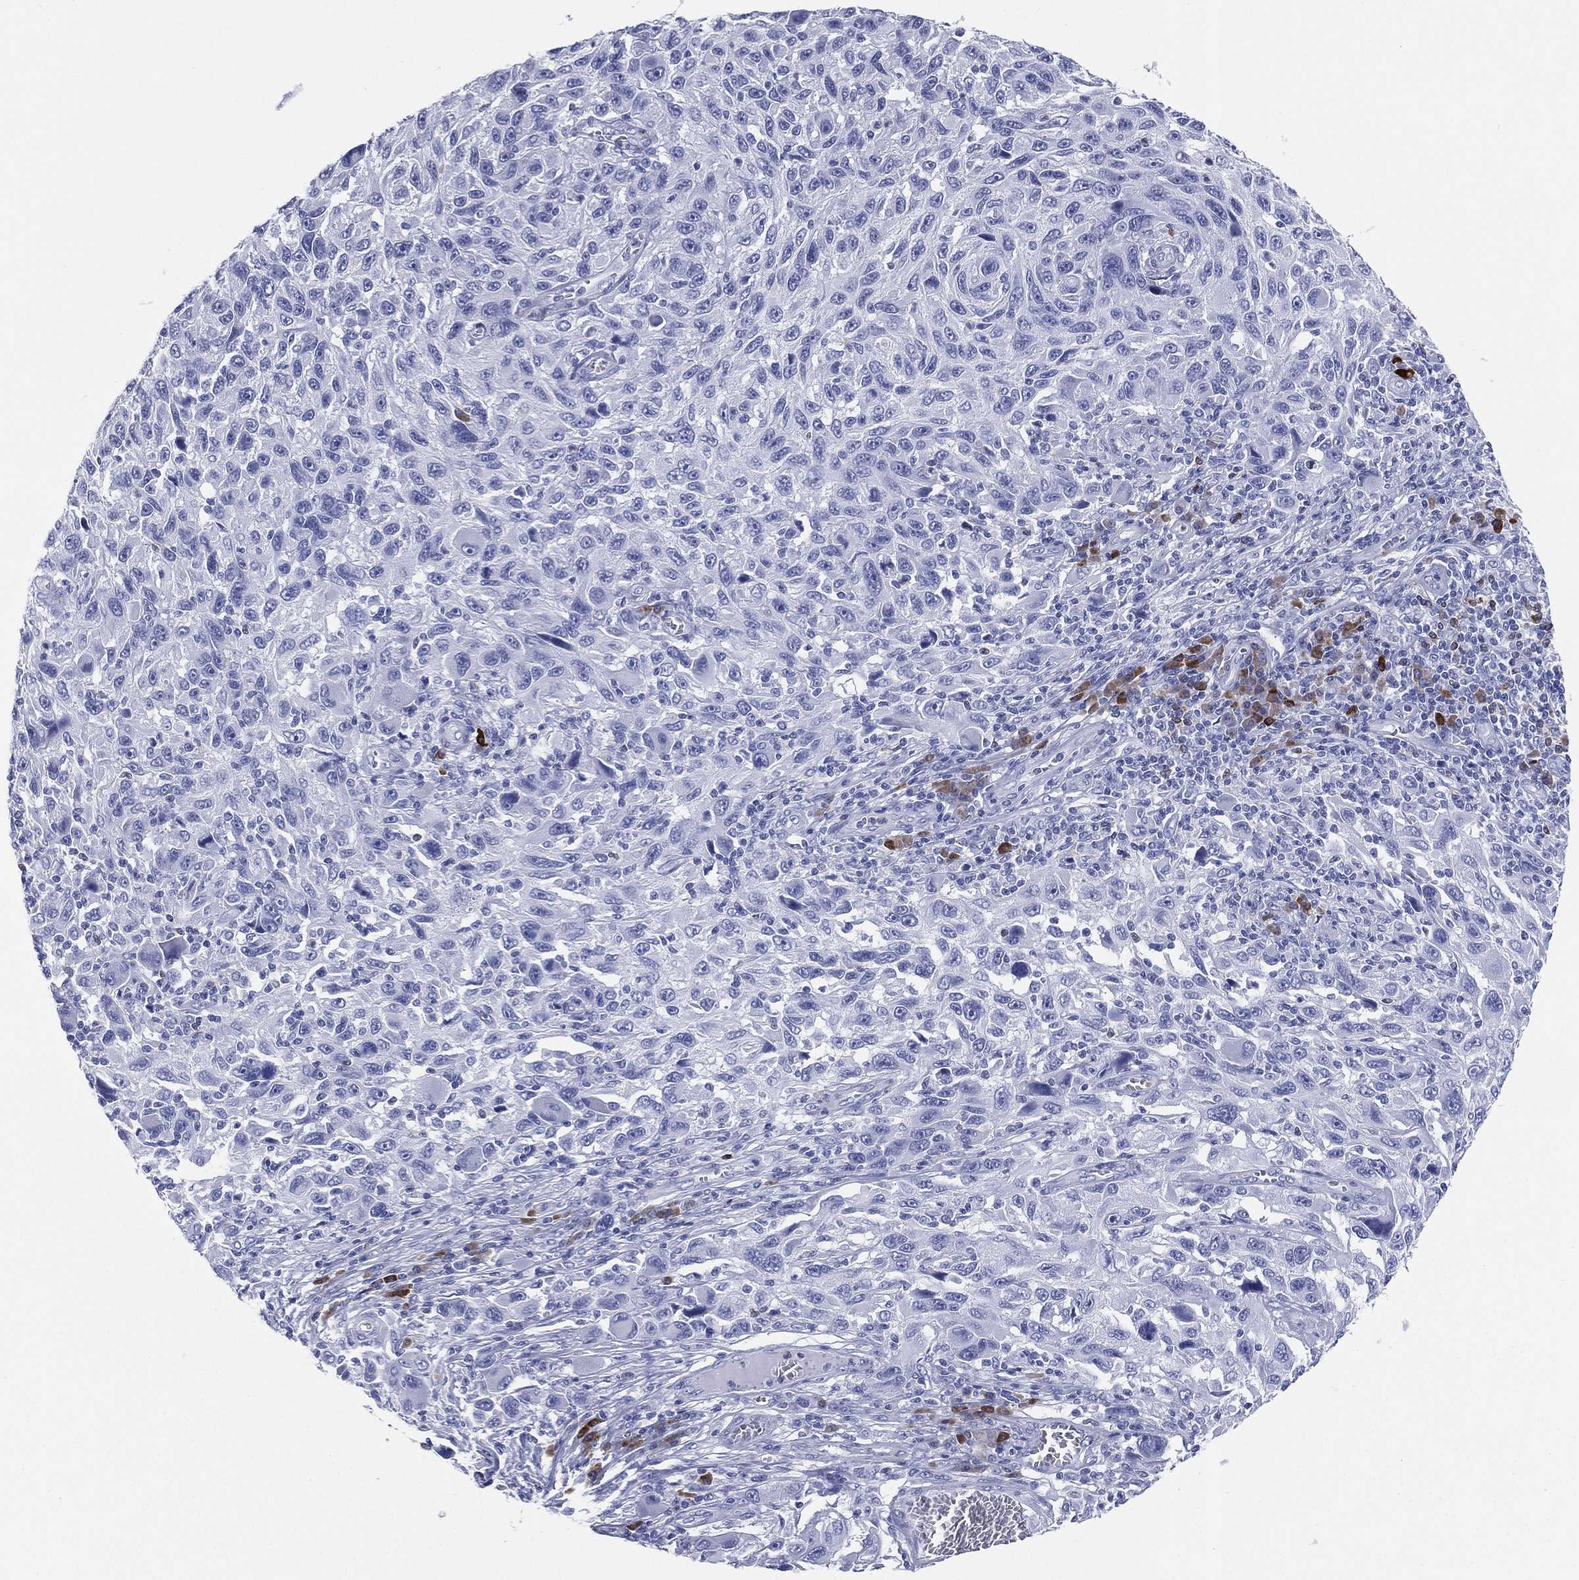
{"staining": {"intensity": "negative", "quantity": "none", "location": "none"}, "tissue": "melanoma", "cell_type": "Tumor cells", "image_type": "cancer", "snomed": [{"axis": "morphology", "description": "Malignant melanoma, NOS"}, {"axis": "topography", "description": "Skin"}], "caption": "Immunohistochemical staining of melanoma exhibits no significant positivity in tumor cells. (Brightfield microscopy of DAB (3,3'-diaminobenzidine) immunohistochemistry at high magnification).", "gene": "CD79A", "patient": {"sex": "male", "age": 53}}